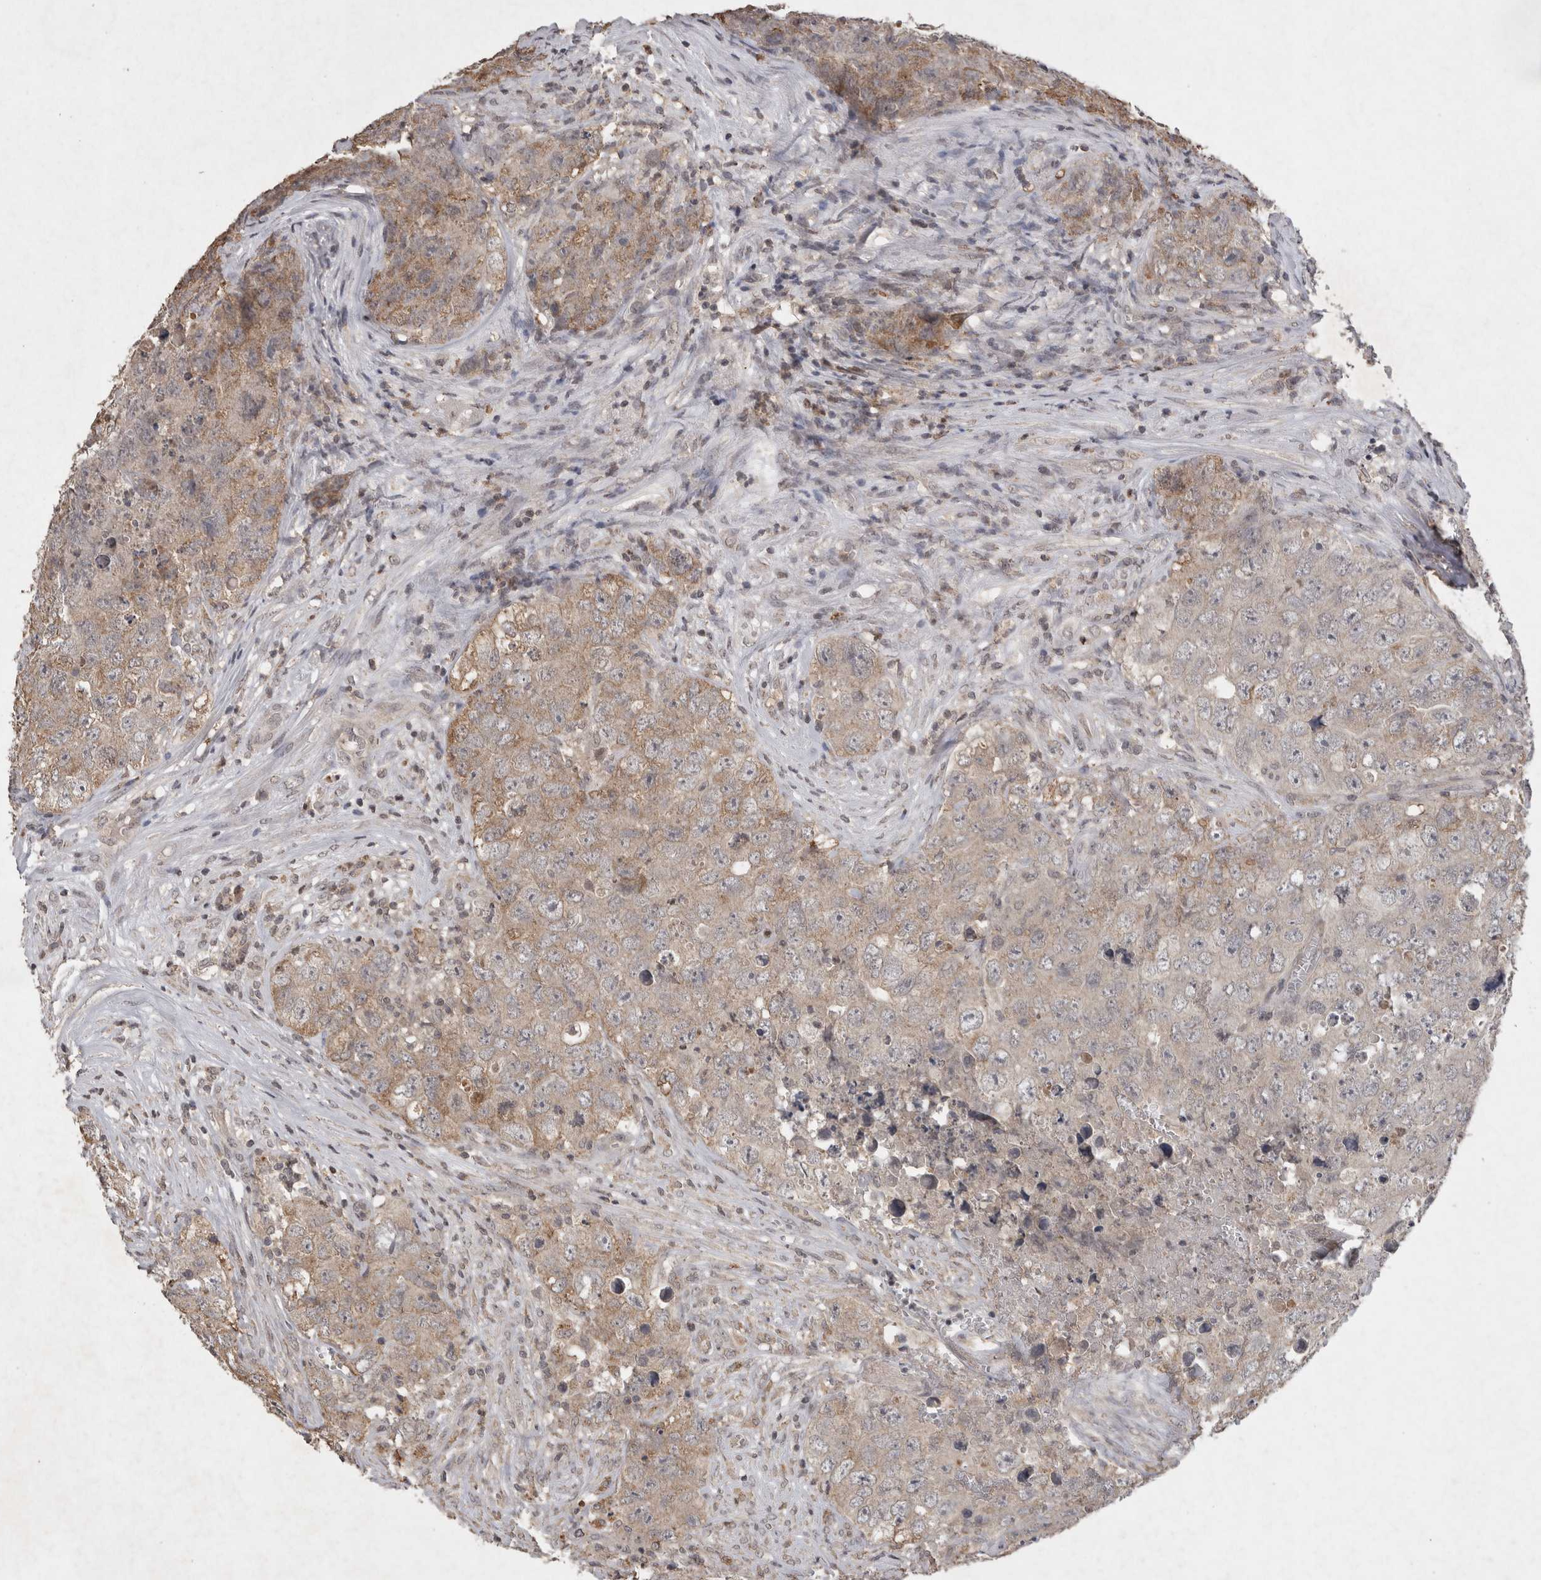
{"staining": {"intensity": "weak", "quantity": ">75%", "location": "cytoplasmic/membranous"}, "tissue": "testis cancer", "cell_type": "Tumor cells", "image_type": "cancer", "snomed": [{"axis": "morphology", "description": "Seminoma, NOS"}, {"axis": "morphology", "description": "Carcinoma, Embryonal, NOS"}, {"axis": "topography", "description": "Testis"}], "caption": "Weak cytoplasmic/membranous expression for a protein is identified in about >75% of tumor cells of testis embryonal carcinoma using immunohistochemistry (IHC).", "gene": "APLNR", "patient": {"sex": "male", "age": 43}}